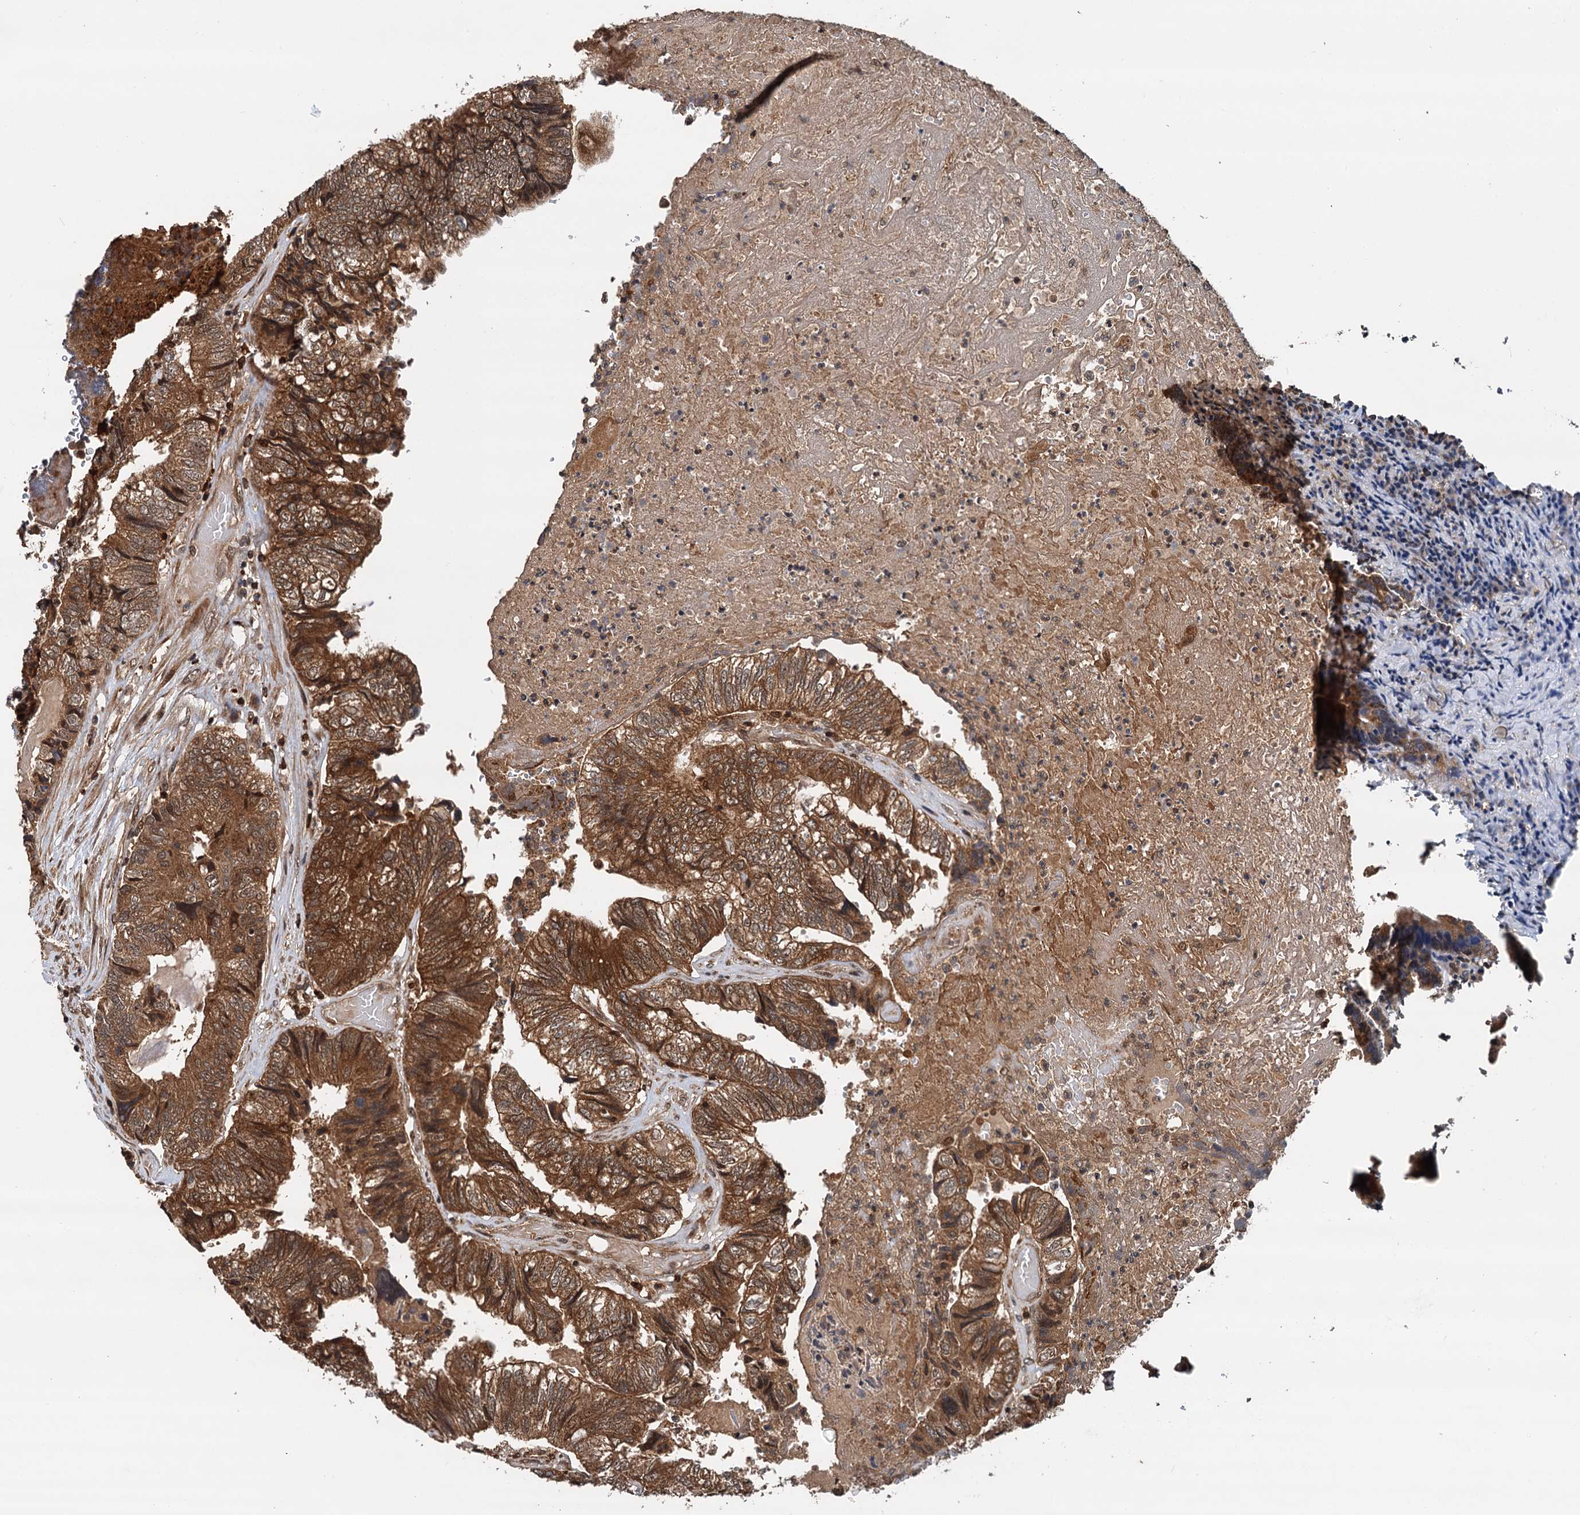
{"staining": {"intensity": "strong", "quantity": ">75%", "location": "cytoplasmic/membranous,nuclear"}, "tissue": "colorectal cancer", "cell_type": "Tumor cells", "image_type": "cancer", "snomed": [{"axis": "morphology", "description": "Adenocarcinoma, NOS"}, {"axis": "topography", "description": "Colon"}], "caption": "Human colorectal cancer (adenocarcinoma) stained with a brown dye reveals strong cytoplasmic/membranous and nuclear positive staining in approximately >75% of tumor cells.", "gene": "STUB1", "patient": {"sex": "female", "age": 67}}